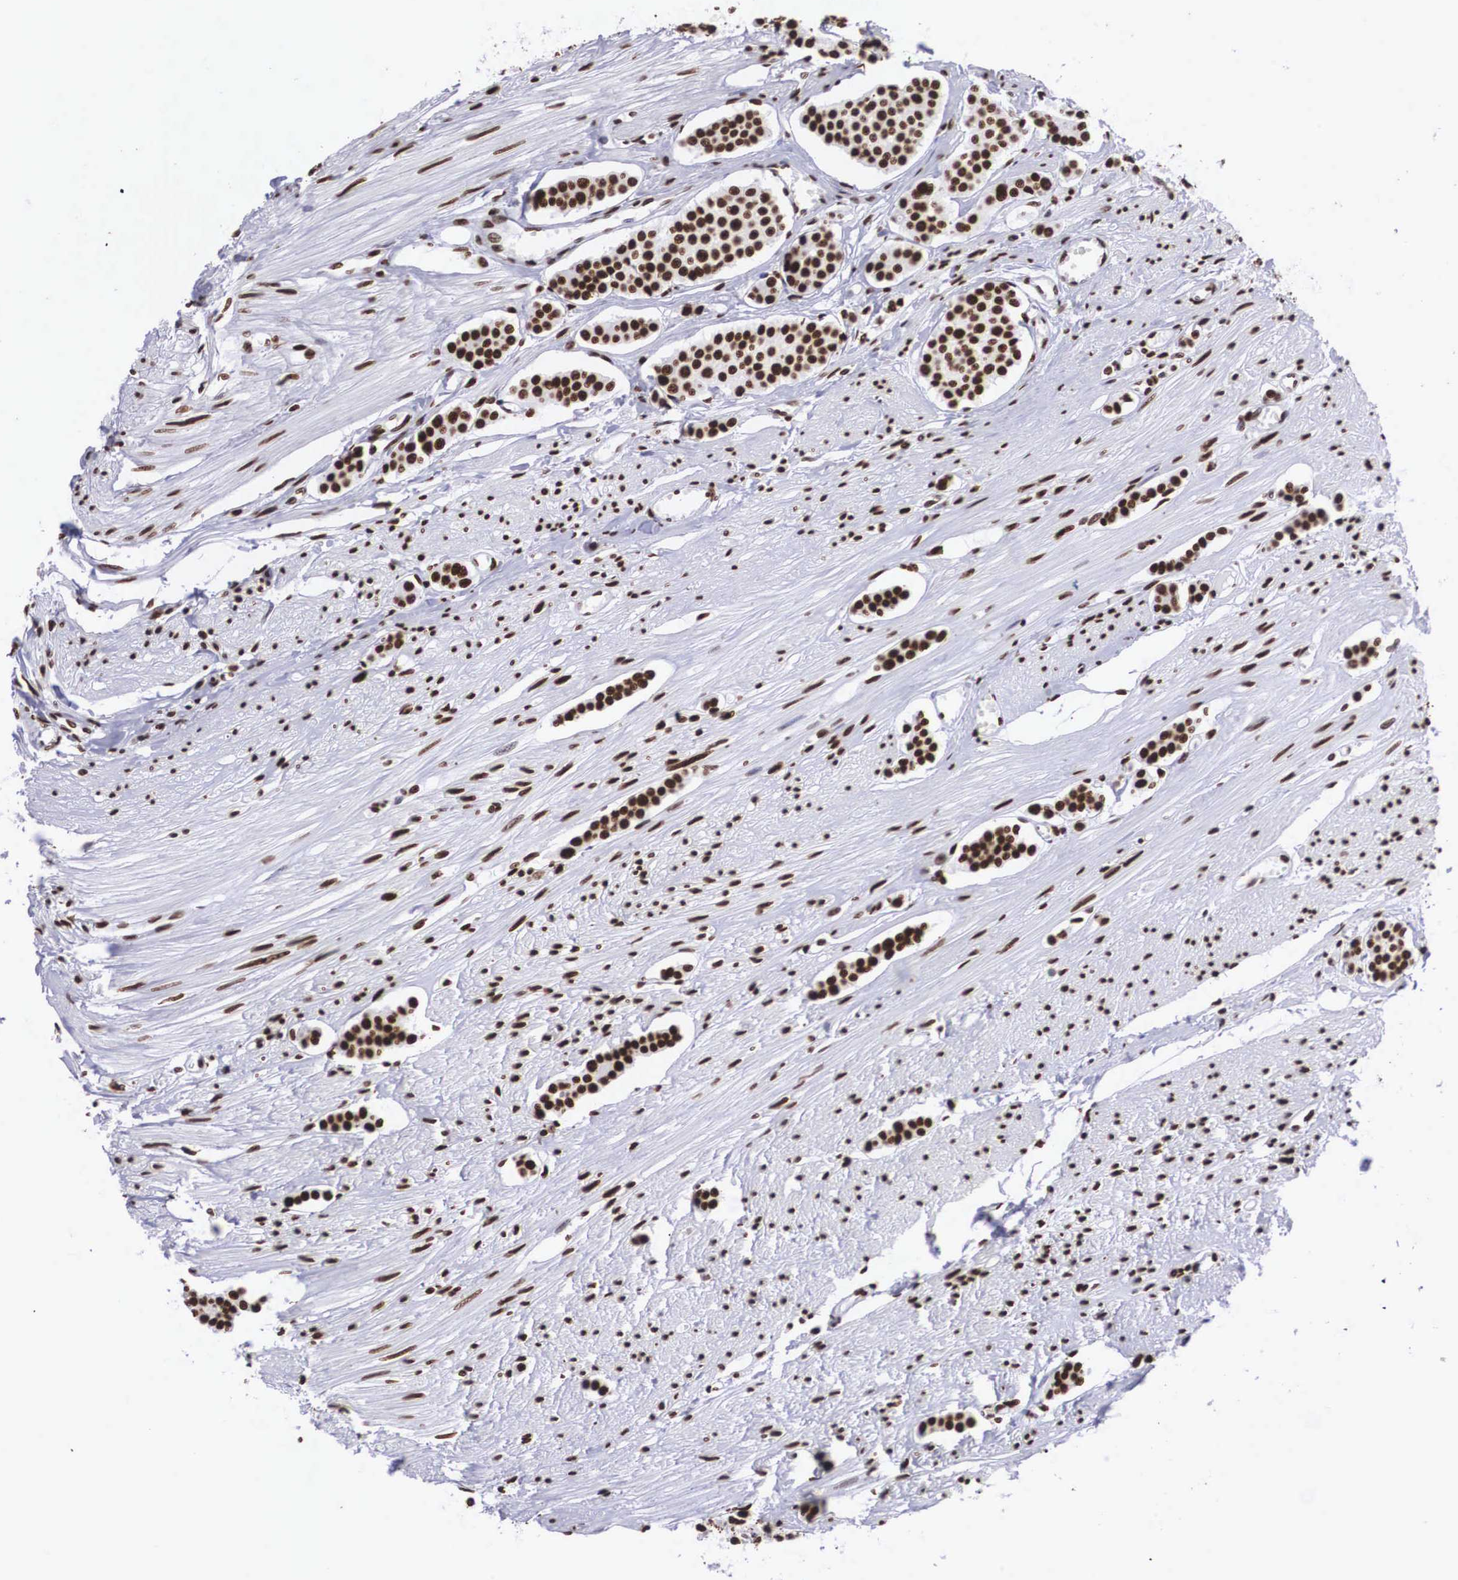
{"staining": {"intensity": "strong", "quantity": ">75%", "location": "nuclear"}, "tissue": "carcinoid", "cell_type": "Tumor cells", "image_type": "cancer", "snomed": [{"axis": "morphology", "description": "Carcinoid, malignant, NOS"}, {"axis": "topography", "description": "Small intestine"}], "caption": "Immunohistochemical staining of human carcinoid reveals high levels of strong nuclear protein expression in about >75% of tumor cells.", "gene": "MECP2", "patient": {"sex": "male", "age": 60}}